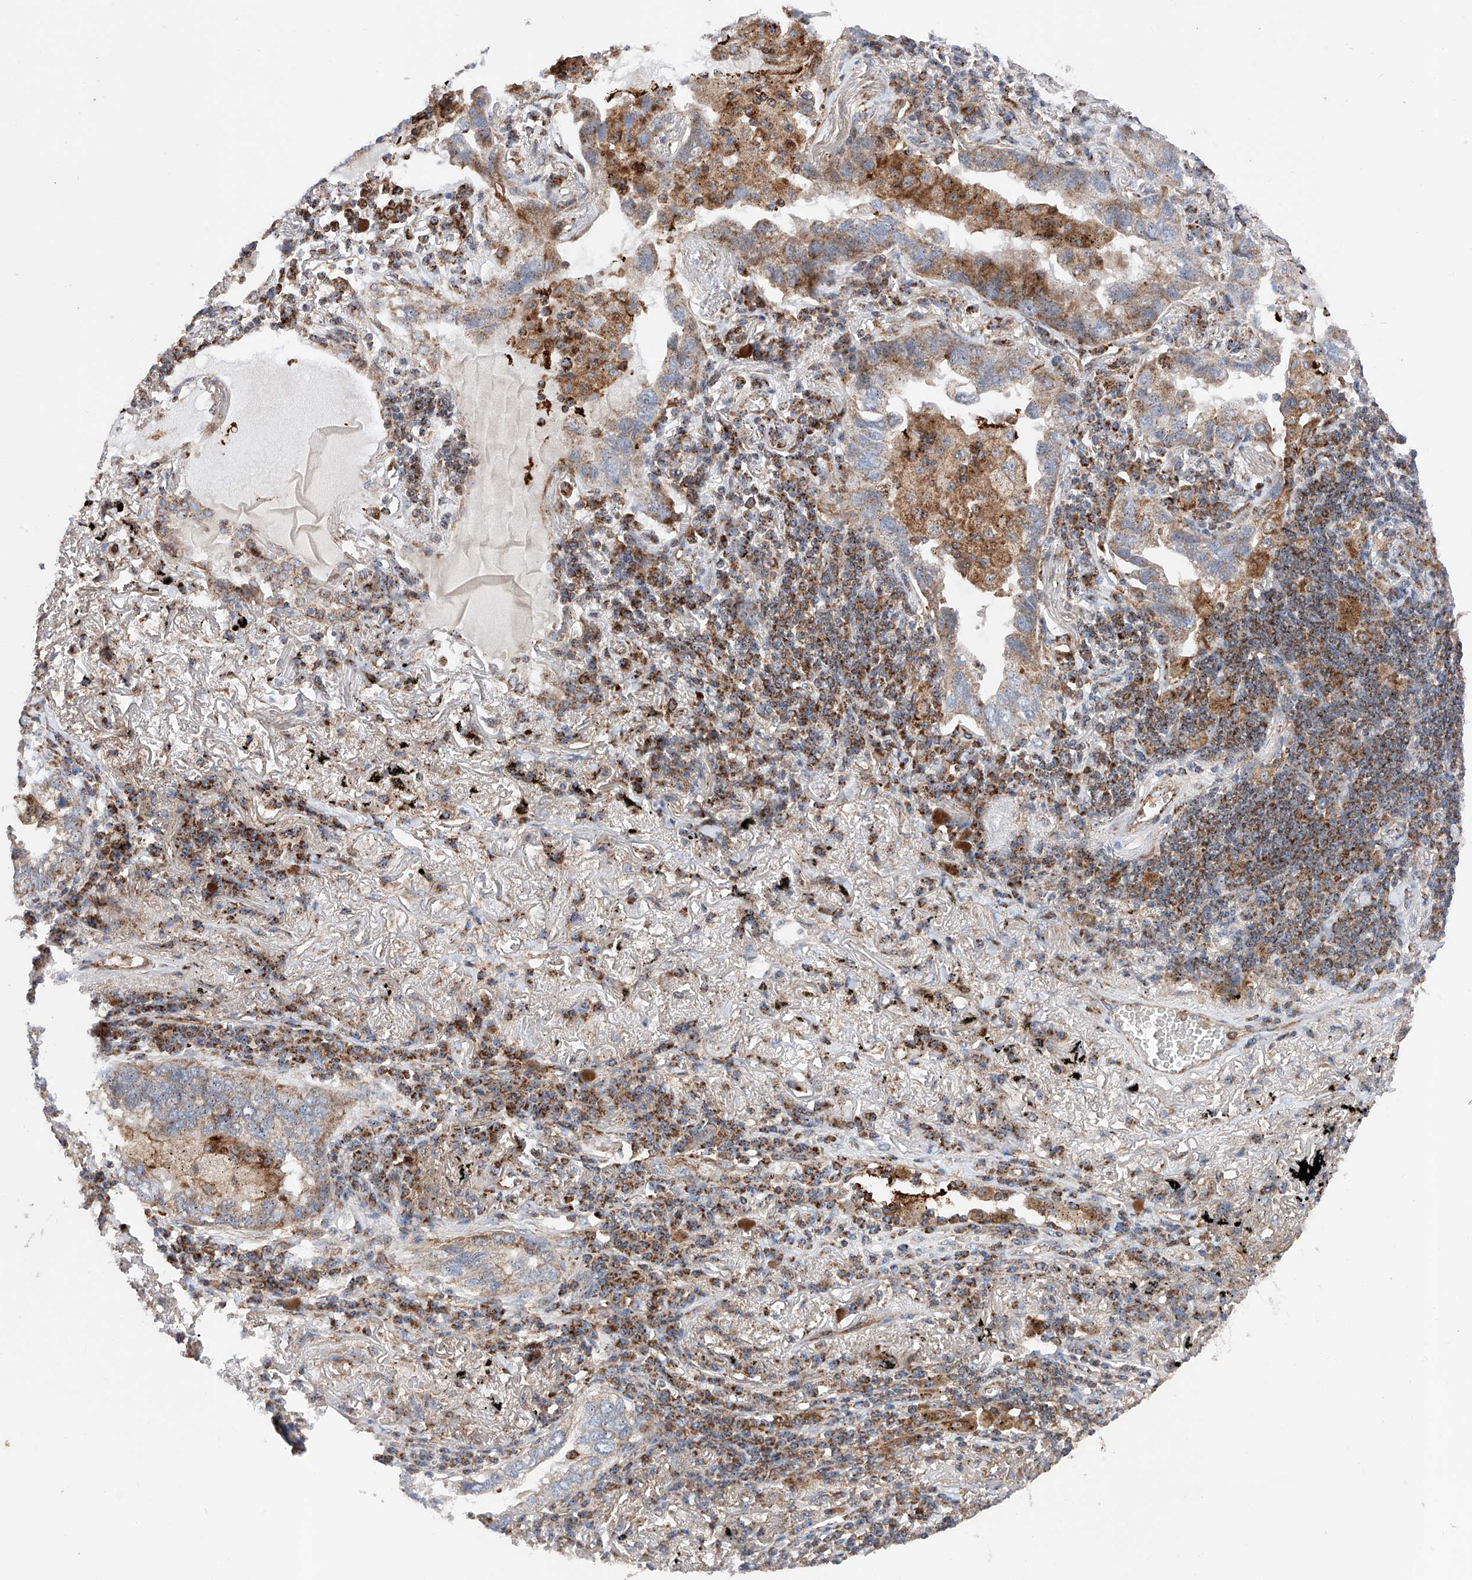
{"staining": {"intensity": "moderate", "quantity": "<25%", "location": "cytoplasmic/membranous"}, "tissue": "lung cancer", "cell_type": "Tumor cells", "image_type": "cancer", "snomed": [{"axis": "morphology", "description": "Adenocarcinoma, NOS"}, {"axis": "topography", "description": "Lung"}], "caption": "Moderate cytoplasmic/membranous expression for a protein is appreciated in approximately <25% of tumor cells of adenocarcinoma (lung) using IHC.", "gene": "PISD", "patient": {"sex": "male", "age": 65}}